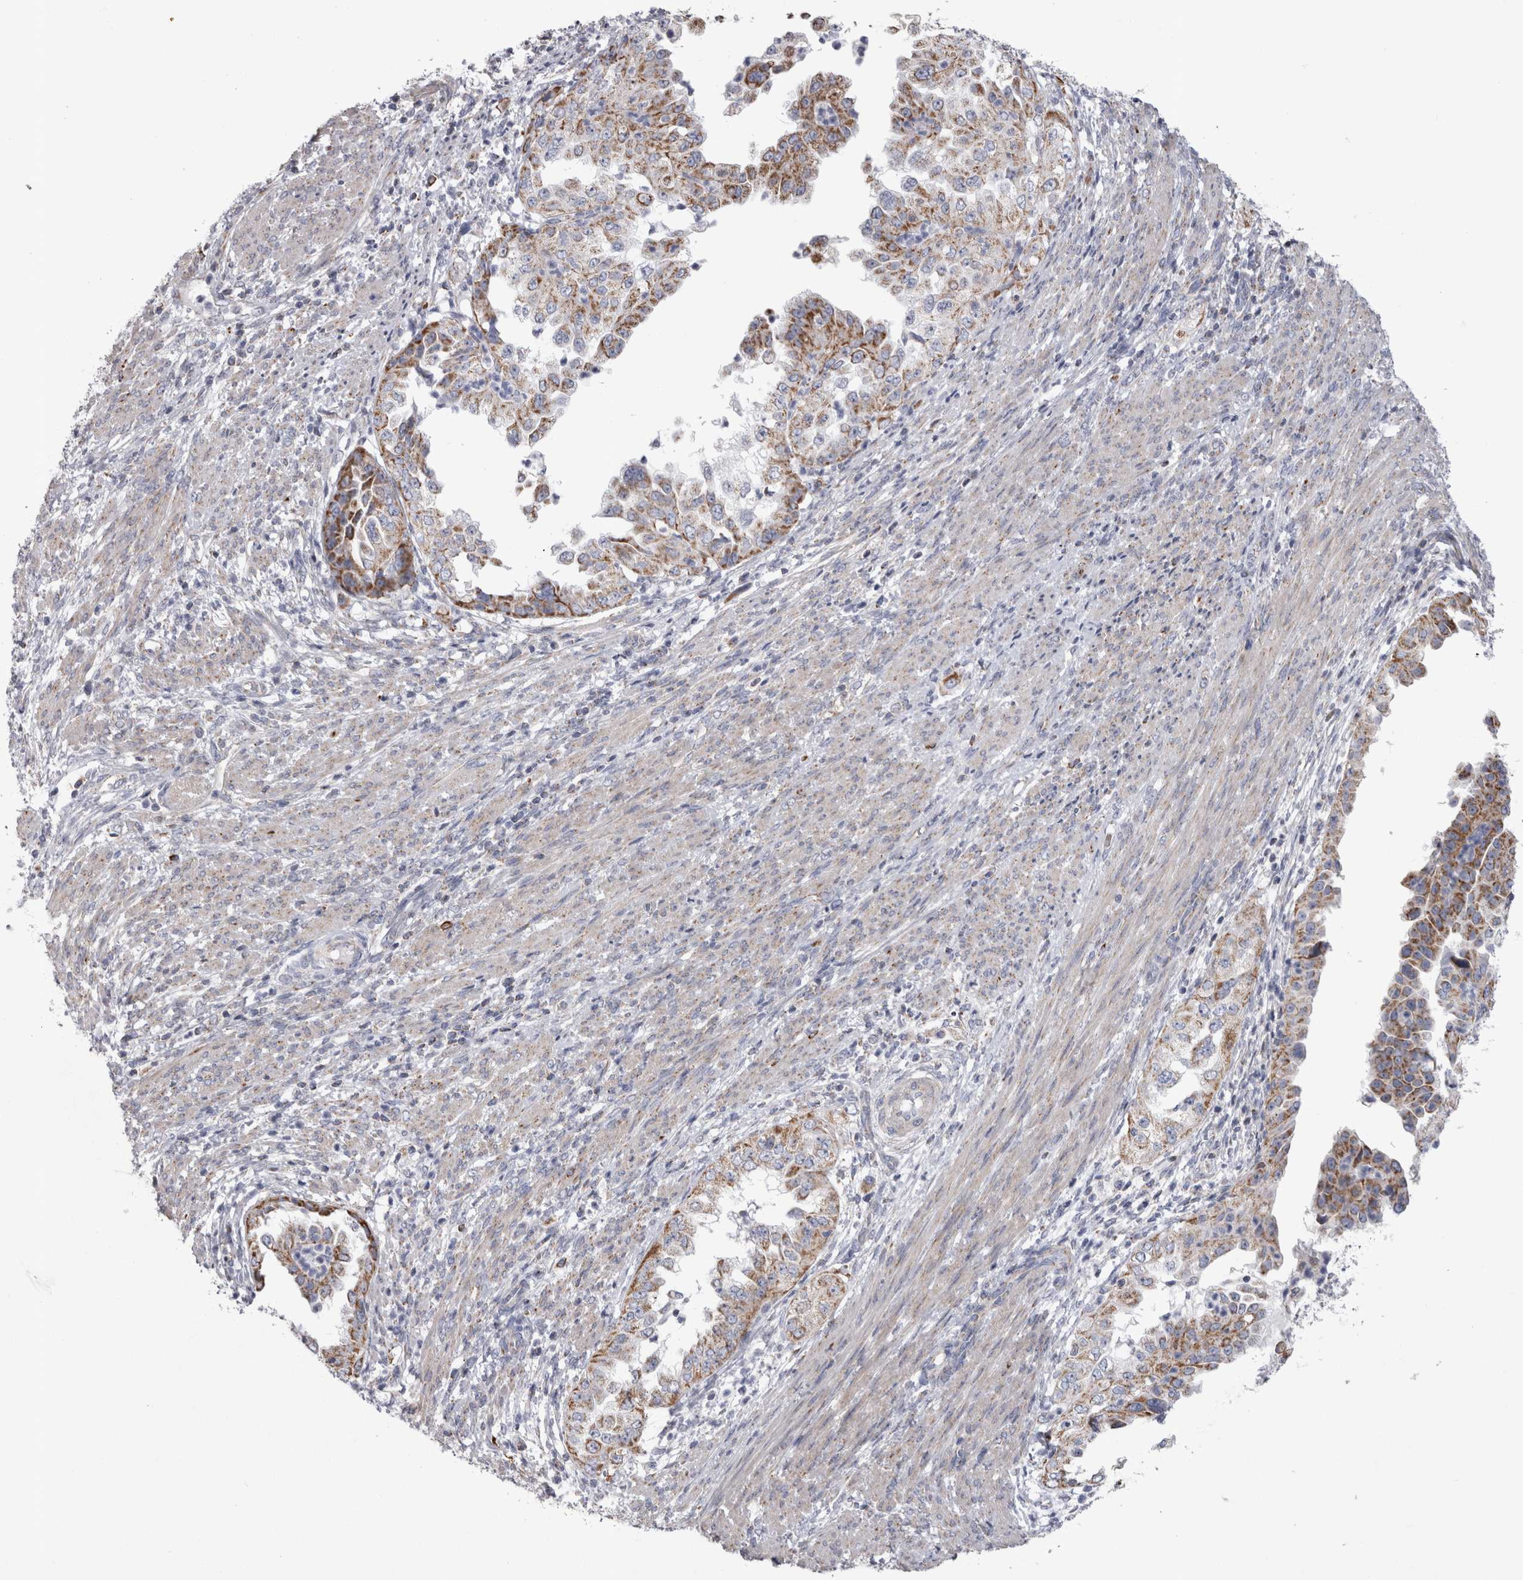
{"staining": {"intensity": "moderate", "quantity": ">75%", "location": "cytoplasmic/membranous"}, "tissue": "endometrial cancer", "cell_type": "Tumor cells", "image_type": "cancer", "snomed": [{"axis": "morphology", "description": "Adenocarcinoma, NOS"}, {"axis": "topography", "description": "Endometrium"}], "caption": "Immunohistochemistry (IHC) of human endometrial cancer (adenocarcinoma) exhibits medium levels of moderate cytoplasmic/membranous expression in approximately >75% of tumor cells.", "gene": "HDHD3", "patient": {"sex": "female", "age": 85}}